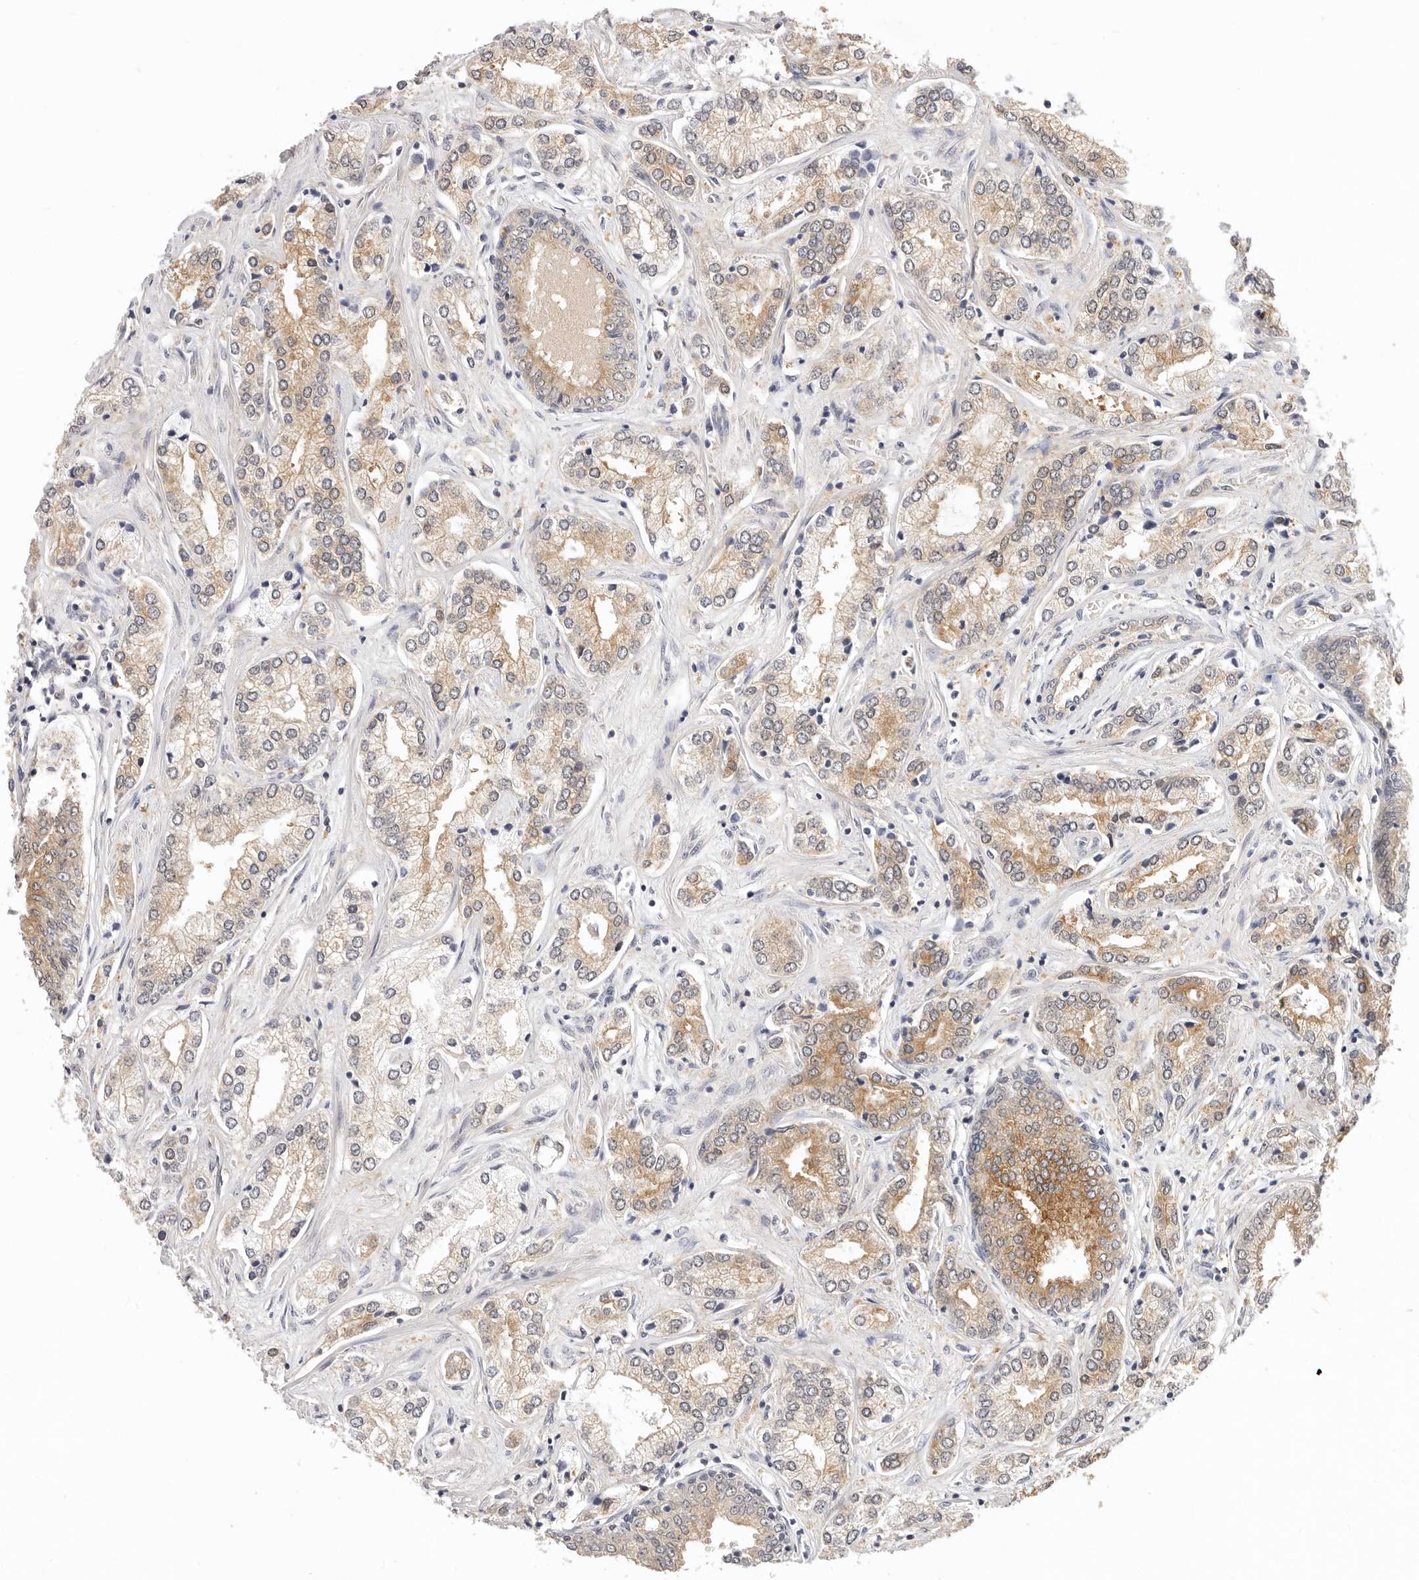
{"staining": {"intensity": "moderate", "quantity": ">75%", "location": "cytoplasmic/membranous"}, "tissue": "prostate cancer", "cell_type": "Tumor cells", "image_type": "cancer", "snomed": [{"axis": "morphology", "description": "Adenocarcinoma, High grade"}, {"axis": "topography", "description": "Prostate"}], "caption": "The micrograph demonstrates immunohistochemical staining of prostate cancer (adenocarcinoma (high-grade)). There is moderate cytoplasmic/membranous staining is appreciated in approximately >75% of tumor cells. (Brightfield microscopy of DAB IHC at high magnification).", "gene": "GGPS1", "patient": {"sex": "male", "age": 66}}